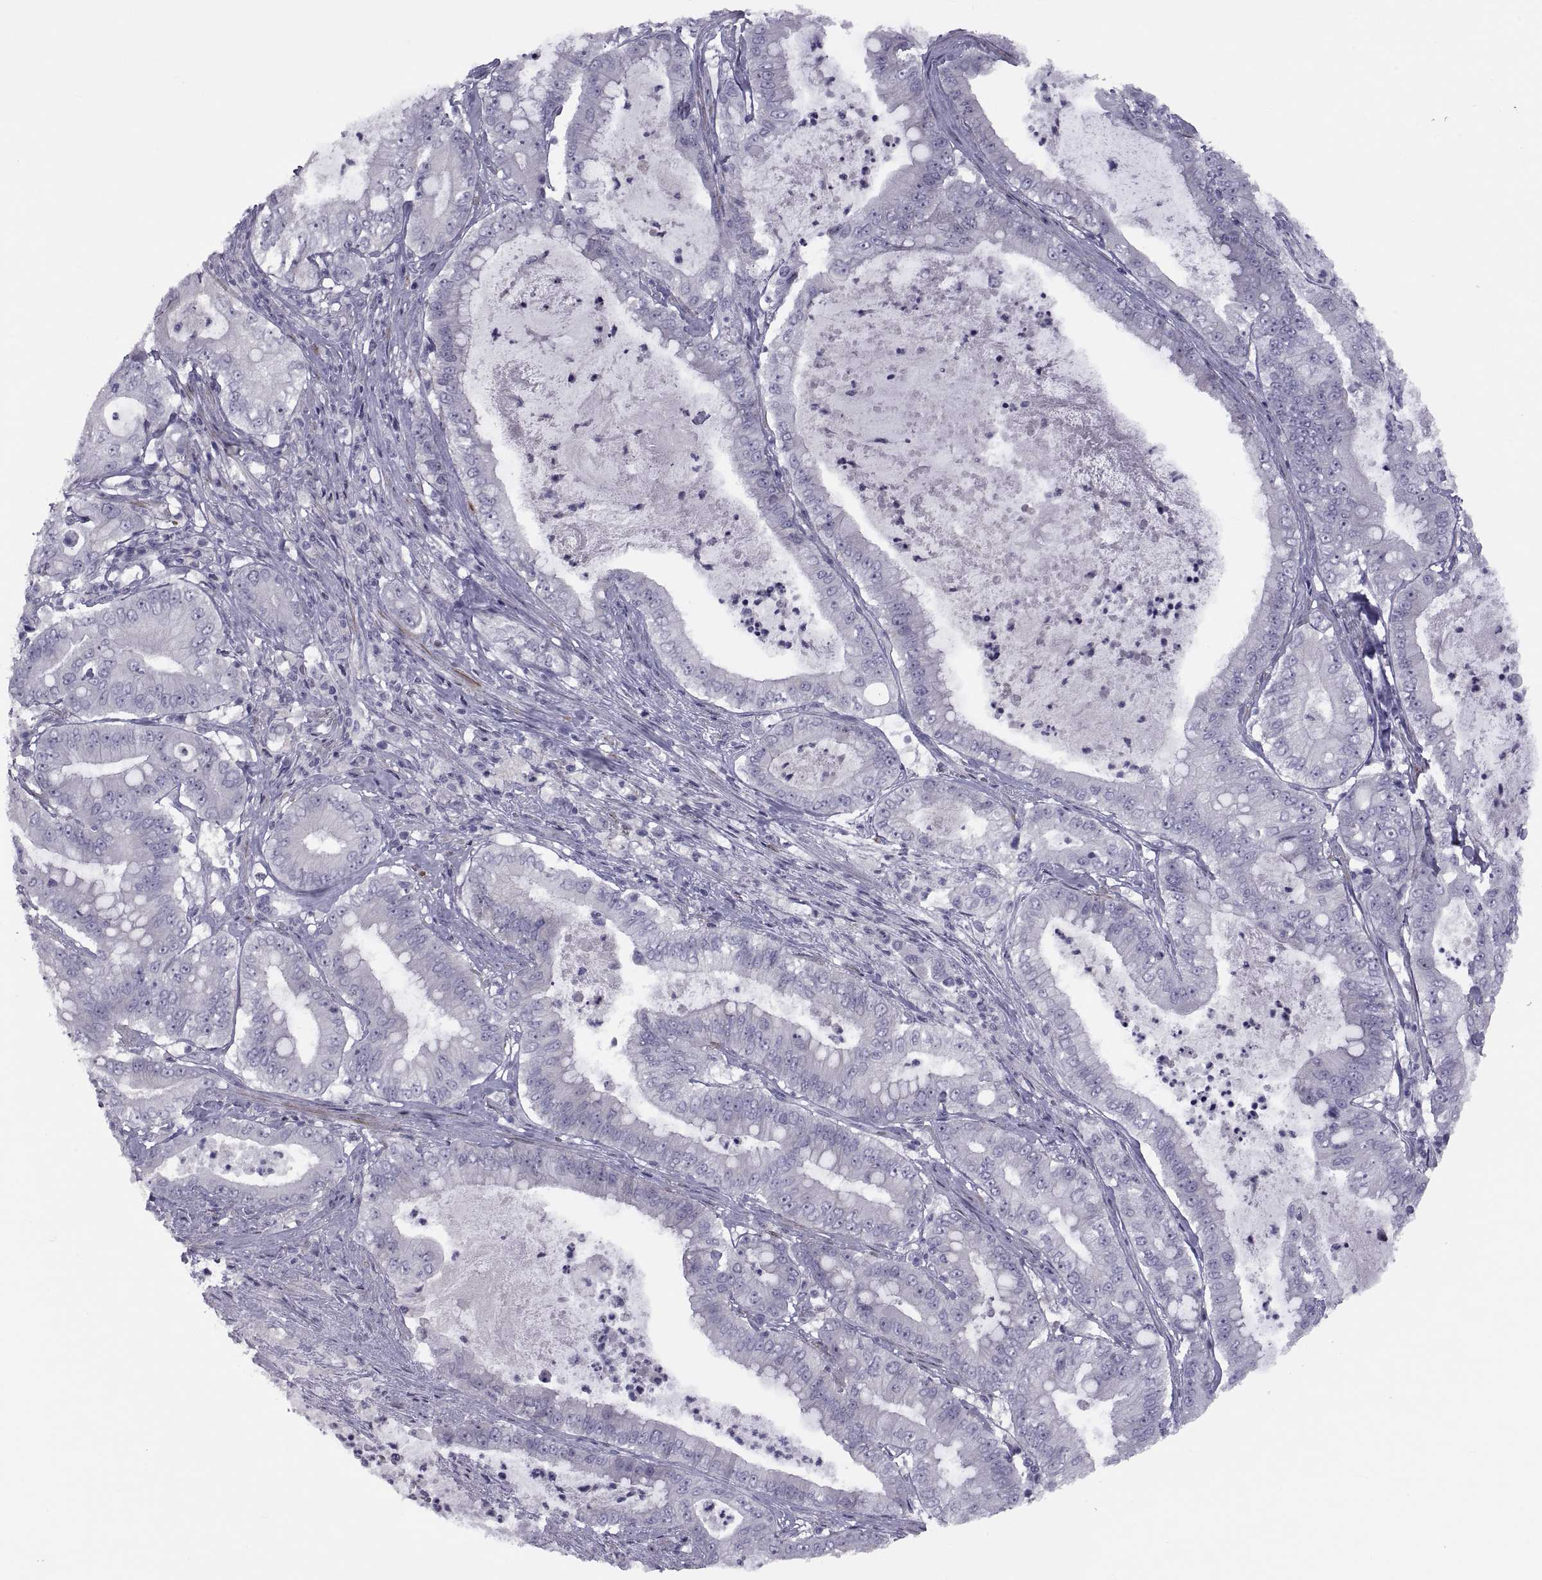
{"staining": {"intensity": "negative", "quantity": "none", "location": "none"}, "tissue": "pancreatic cancer", "cell_type": "Tumor cells", "image_type": "cancer", "snomed": [{"axis": "morphology", "description": "Adenocarcinoma, NOS"}, {"axis": "topography", "description": "Pancreas"}], "caption": "This is an immunohistochemistry photomicrograph of human pancreatic cancer (adenocarcinoma). There is no positivity in tumor cells.", "gene": "TMEM158", "patient": {"sex": "male", "age": 71}}